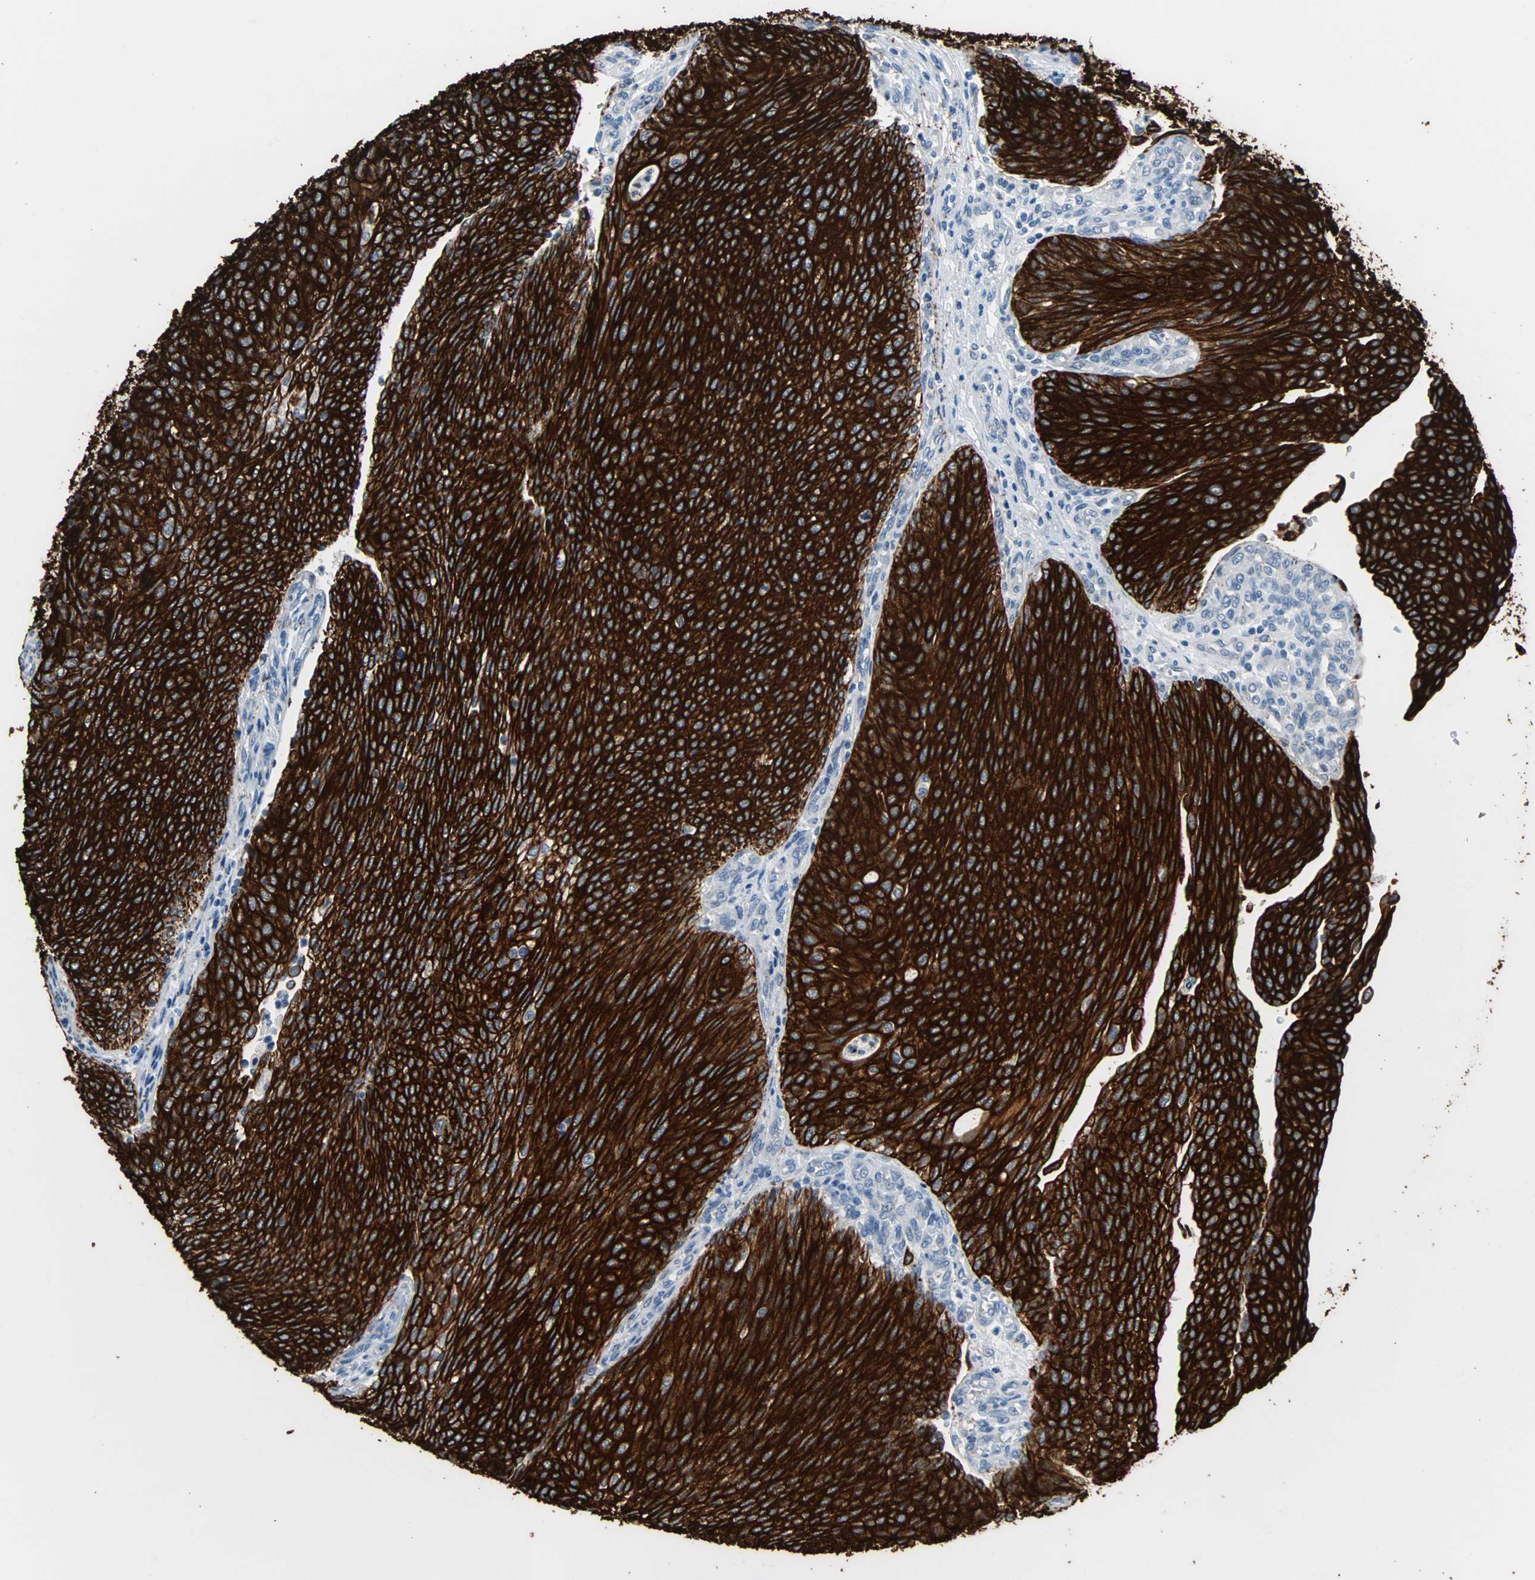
{"staining": {"intensity": "strong", "quantity": ">75%", "location": "cytoplasmic/membranous"}, "tissue": "urothelial cancer", "cell_type": "Tumor cells", "image_type": "cancer", "snomed": [{"axis": "morphology", "description": "Urothelial carcinoma, Low grade"}, {"axis": "topography", "description": "Urinary bladder"}], "caption": "The image shows staining of urothelial cancer, revealing strong cytoplasmic/membranous protein staining (brown color) within tumor cells. Using DAB (3,3'-diaminobenzidine) (brown) and hematoxylin (blue) stains, captured at high magnification using brightfield microscopy.", "gene": "KRT7", "patient": {"sex": "female", "age": 79}}